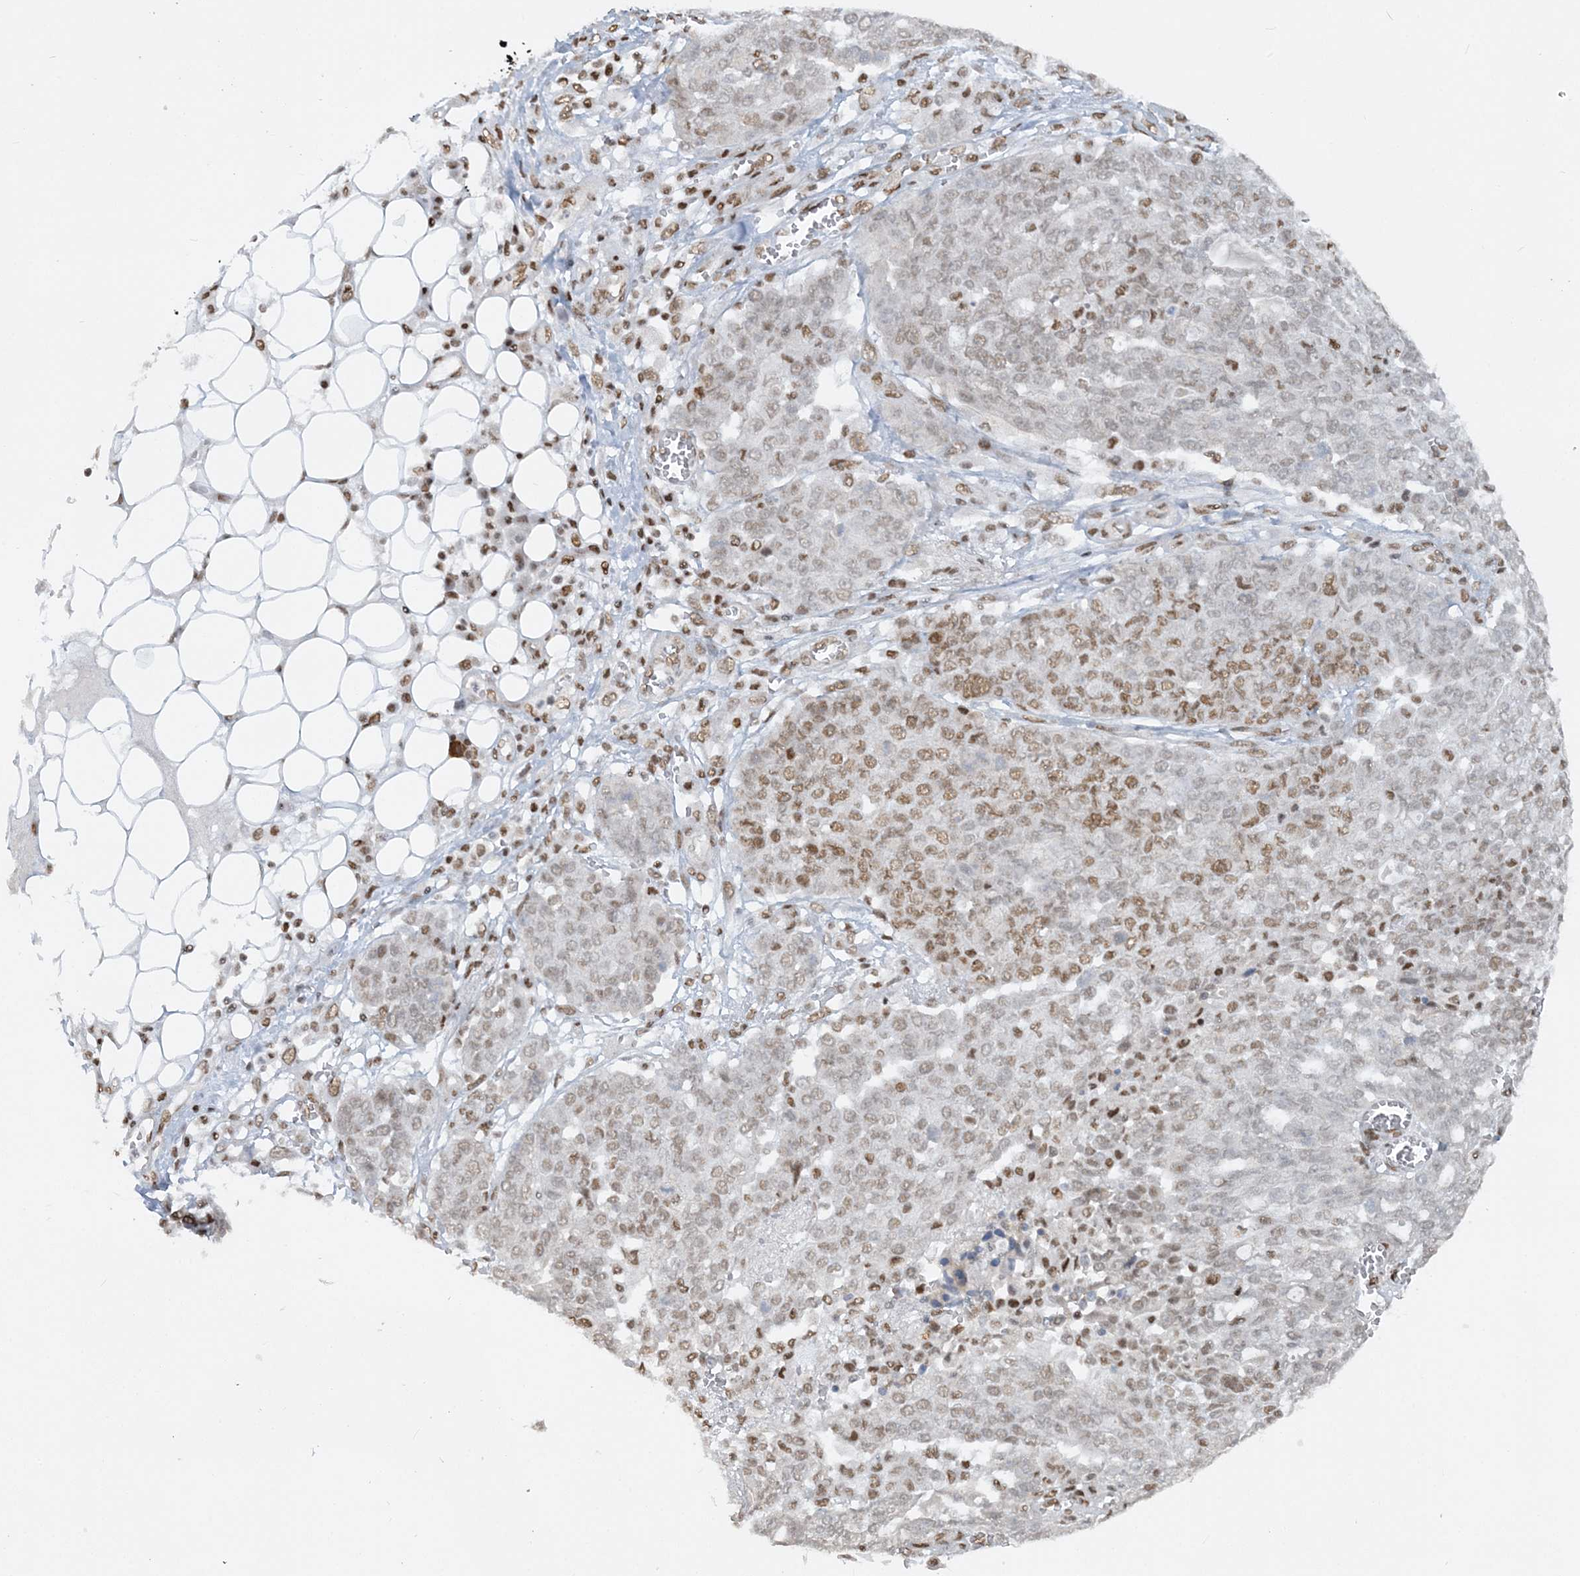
{"staining": {"intensity": "moderate", "quantity": "25%-75%", "location": "nuclear"}, "tissue": "ovarian cancer", "cell_type": "Tumor cells", "image_type": "cancer", "snomed": [{"axis": "morphology", "description": "Cystadenocarcinoma, serous, NOS"}, {"axis": "topography", "description": "Soft tissue"}, {"axis": "topography", "description": "Ovary"}], "caption": "Immunohistochemistry (IHC) histopathology image of ovarian cancer (serous cystadenocarcinoma) stained for a protein (brown), which reveals medium levels of moderate nuclear positivity in about 25%-75% of tumor cells.", "gene": "DELE1", "patient": {"sex": "female", "age": 57}}